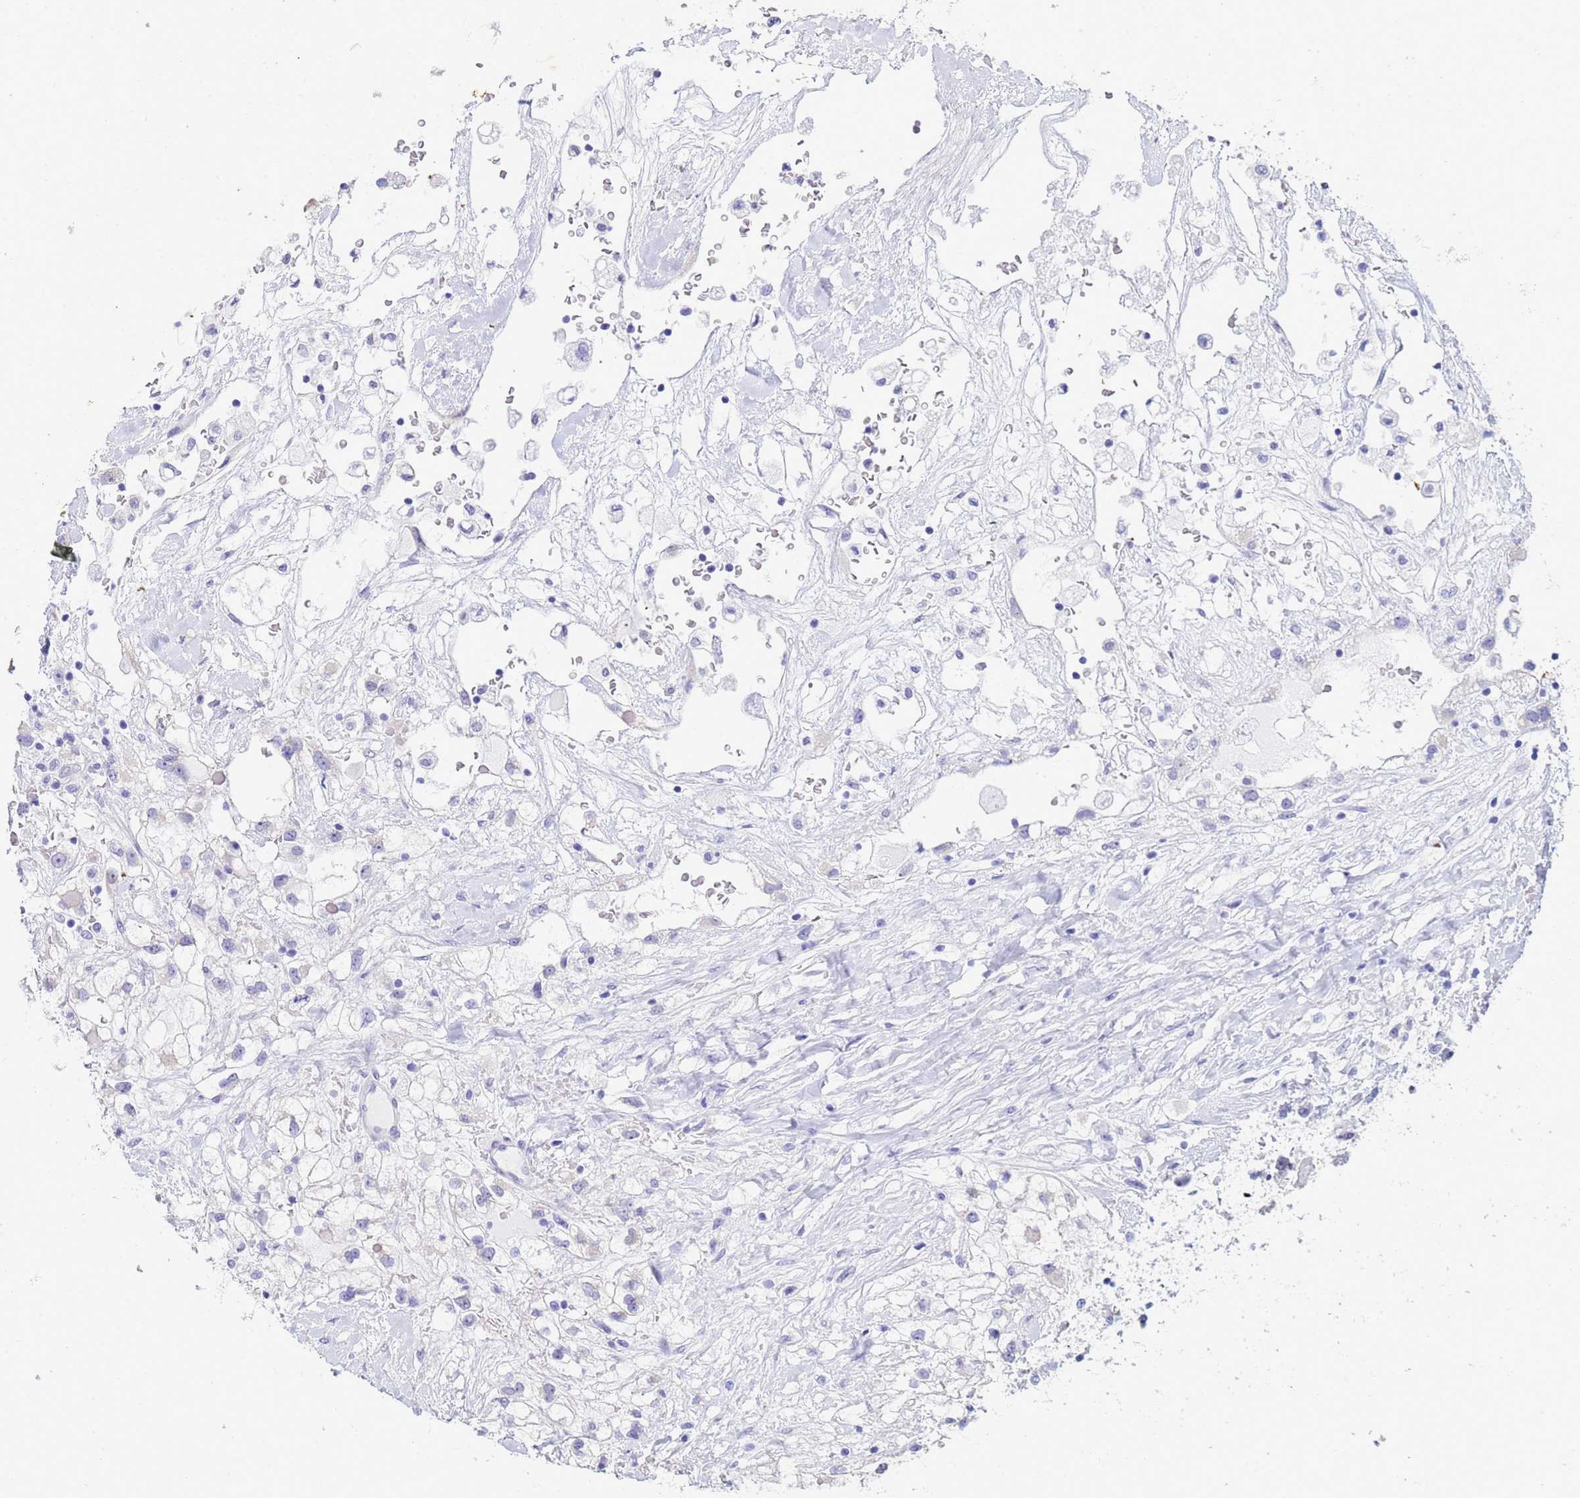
{"staining": {"intensity": "moderate", "quantity": "<25%", "location": "cytoplasmic/membranous"}, "tissue": "renal cancer", "cell_type": "Tumor cells", "image_type": "cancer", "snomed": [{"axis": "morphology", "description": "Adenocarcinoma, NOS"}, {"axis": "topography", "description": "Kidney"}], "caption": "Protein analysis of adenocarcinoma (renal) tissue shows moderate cytoplasmic/membranous expression in approximately <25% of tumor cells.", "gene": "TRIP6", "patient": {"sex": "male", "age": 59}}